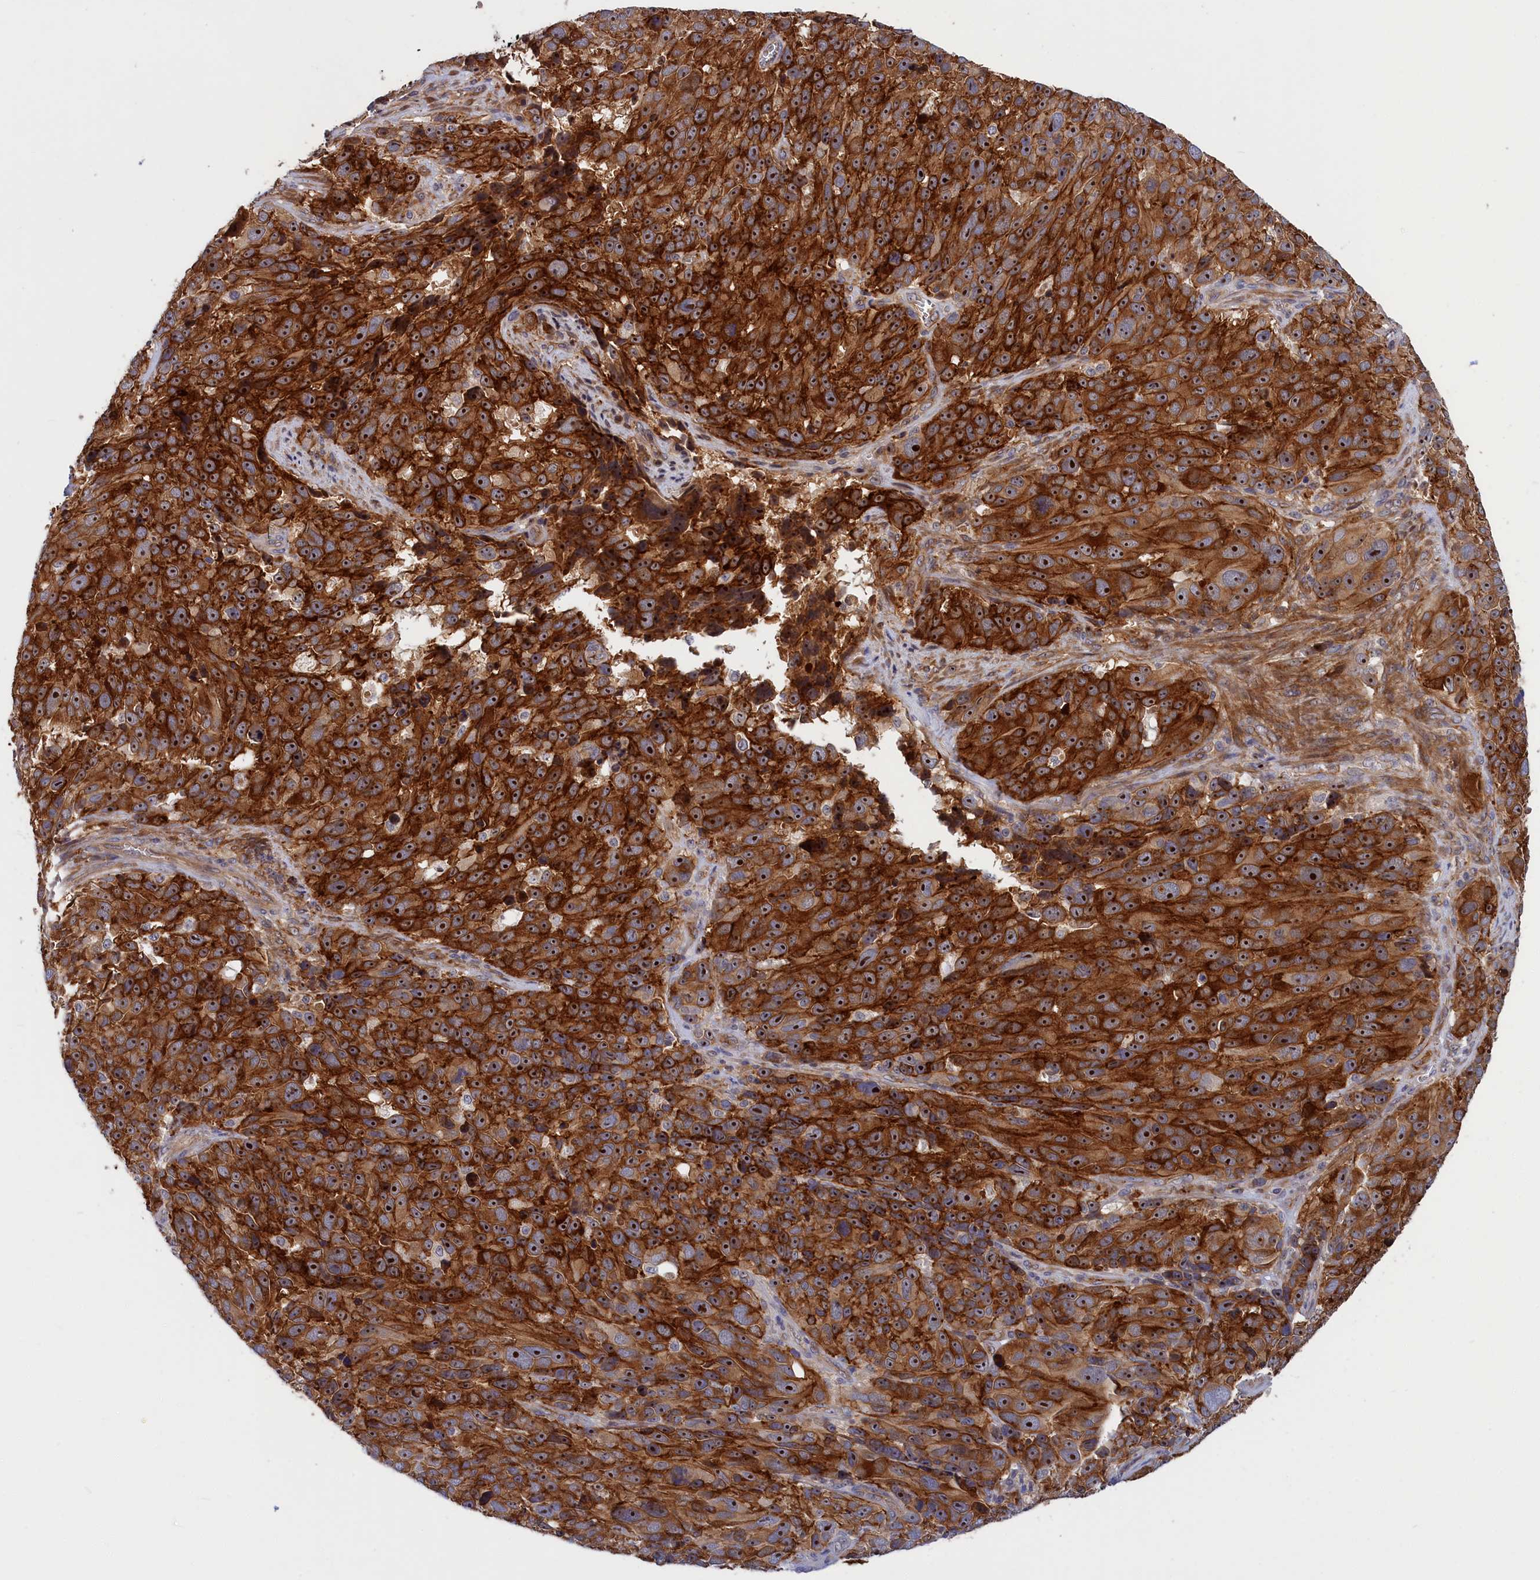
{"staining": {"intensity": "strong", "quantity": ">75%", "location": "cytoplasmic/membranous,nuclear"}, "tissue": "melanoma", "cell_type": "Tumor cells", "image_type": "cancer", "snomed": [{"axis": "morphology", "description": "Malignant melanoma, NOS"}, {"axis": "topography", "description": "Skin"}], "caption": "Protein staining of melanoma tissue shows strong cytoplasmic/membranous and nuclear expression in about >75% of tumor cells. Nuclei are stained in blue.", "gene": "CRACD", "patient": {"sex": "male", "age": 84}}